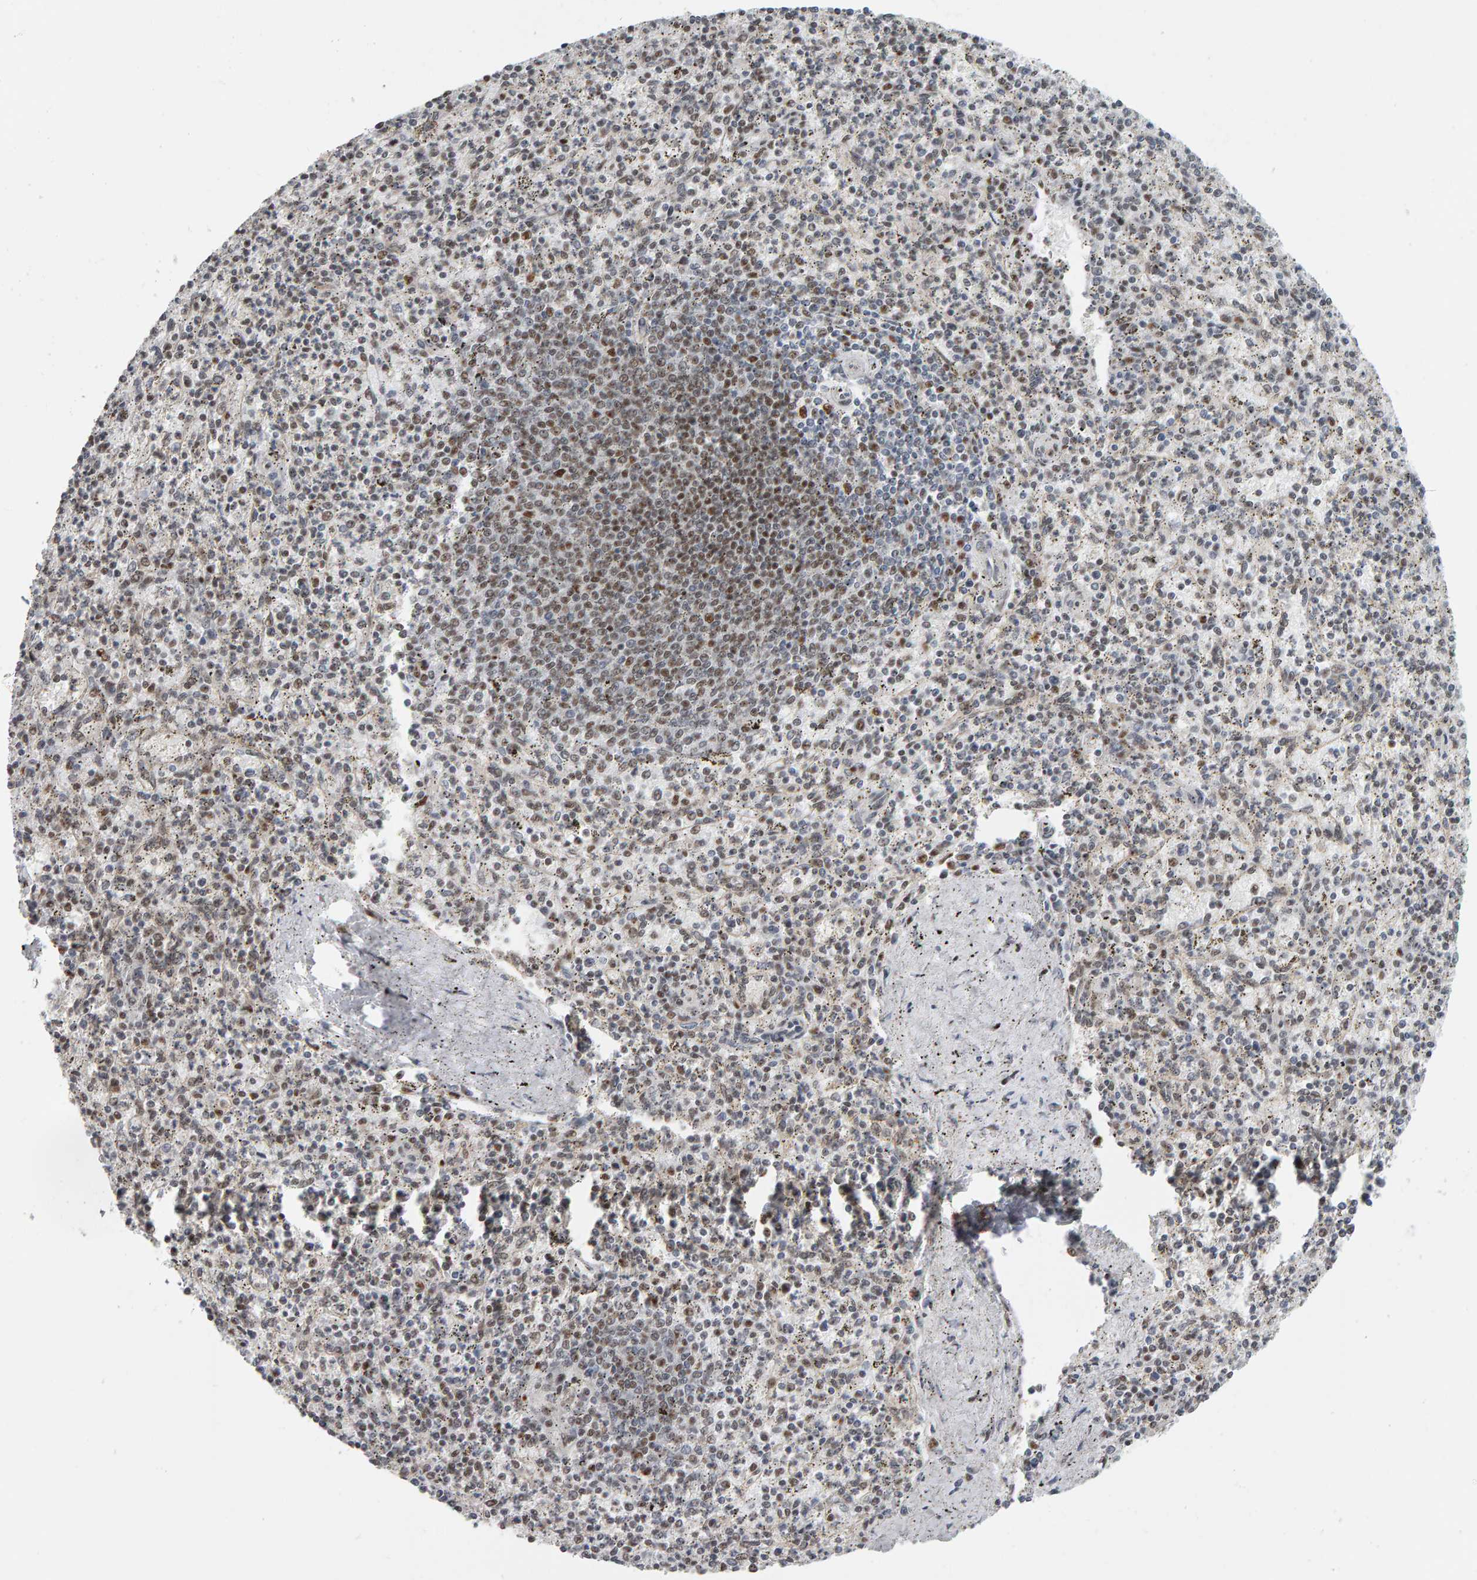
{"staining": {"intensity": "weak", "quantity": "25%-75%", "location": "nuclear"}, "tissue": "spleen", "cell_type": "Cells in red pulp", "image_type": "normal", "snomed": [{"axis": "morphology", "description": "Normal tissue, NOS"}, {"axis": "topography", "description": "Spleen"}], "caption": "Protein staining demonstrates weak nuclear positivity in approximately 25%-75% of cells in red pulp in unremarkable spleen.", "gene": "ATF7IP", "patient": {"sex": "male", "age": 72}}